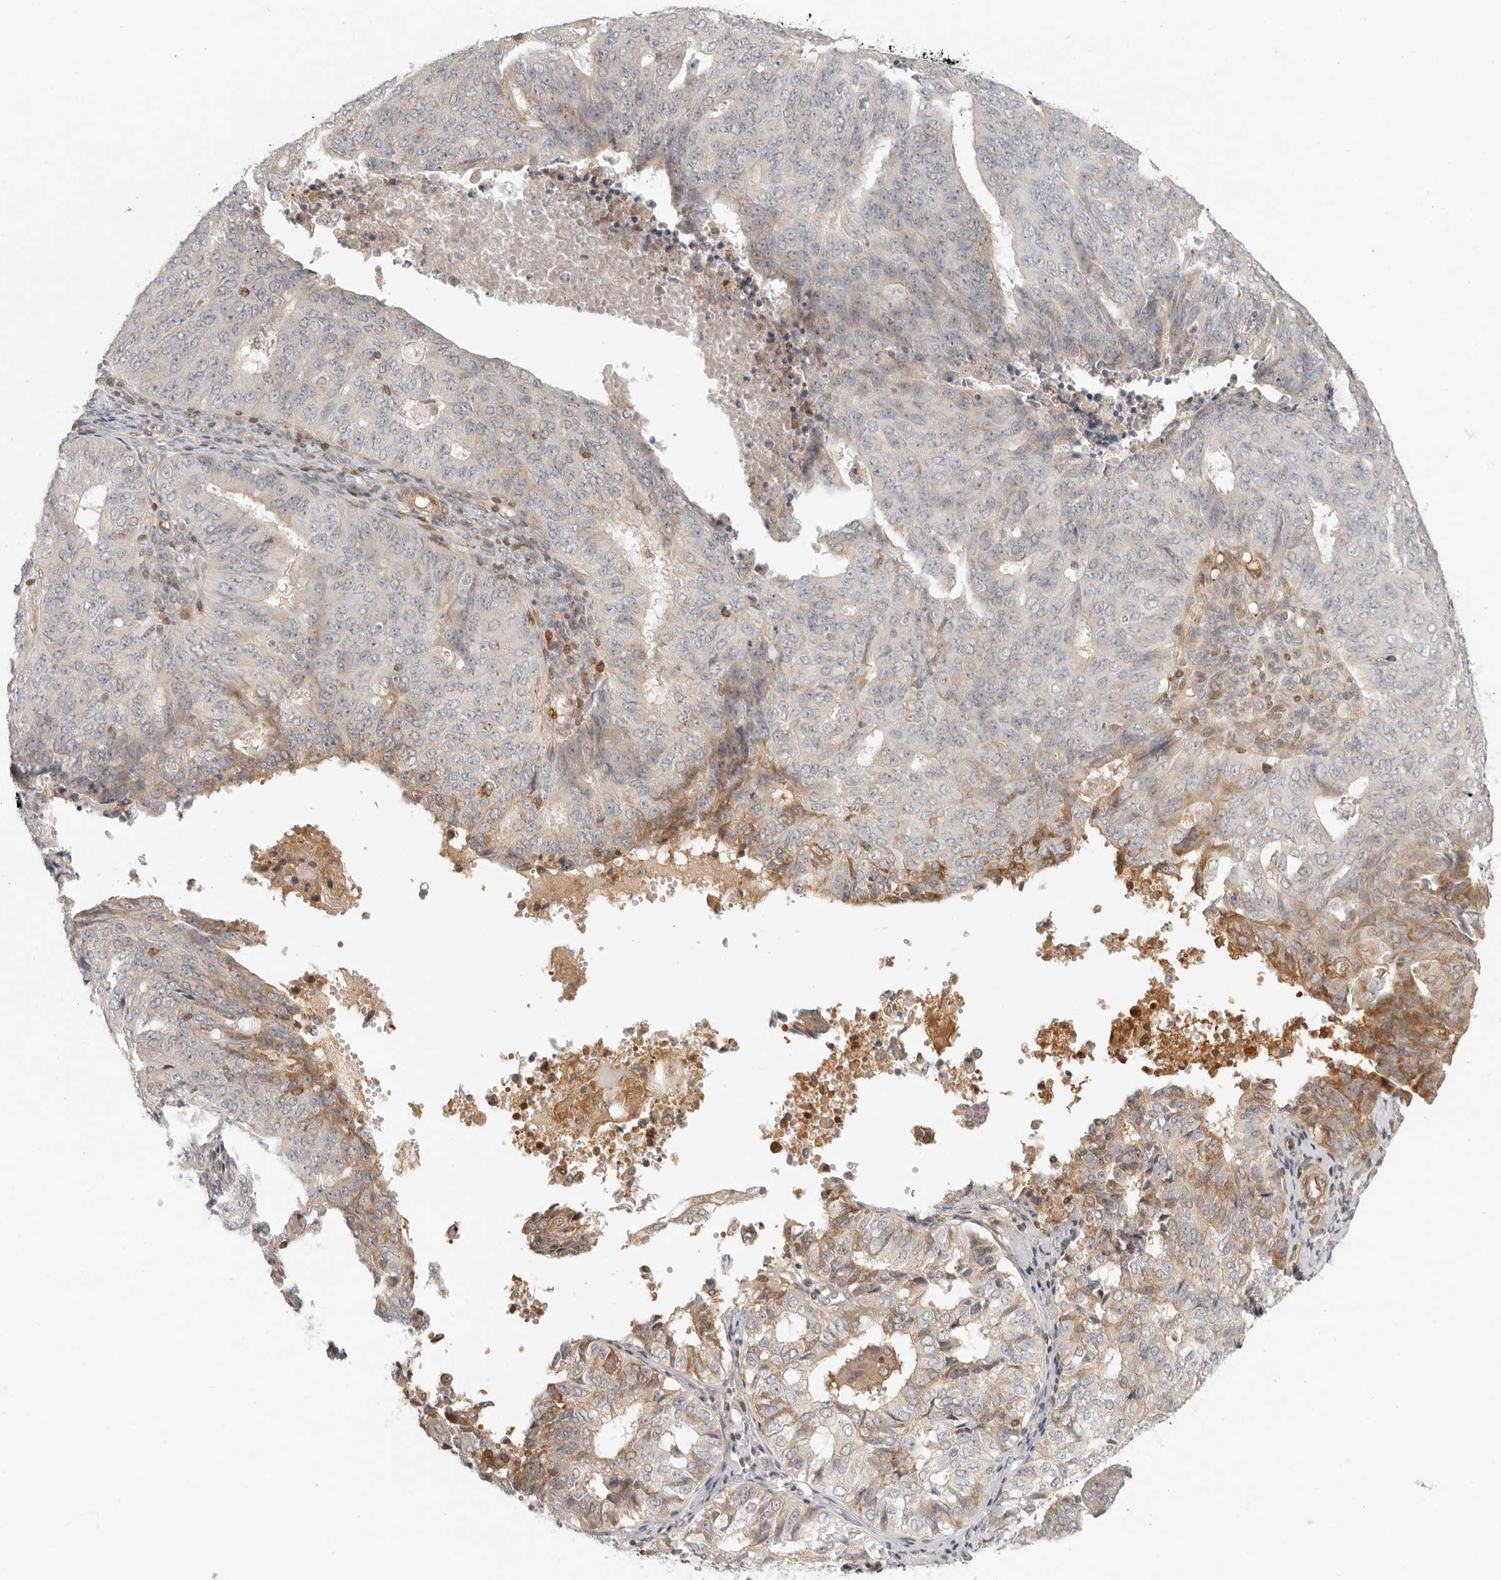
{"staining": {"intensity": "moderate", "quantity": "<25%", "location": "cytoplasmic/membranous"}, "tissue": "endometrial cancer", "cell_type": "Tumor cells", "image_type": "cancer", "snomed": [{"axis": "morphology", "description": "Adenocarcinoma, NOS"}, {"axis": "topography", "description": "Endometrium"}], "caption": "Endometrial cancer (adenocarcinoma) stained with a protein marker displays moderate staining in tumor cells.", "gene": "AHDC1", "patient": {"sex": "female", "age": 32}}